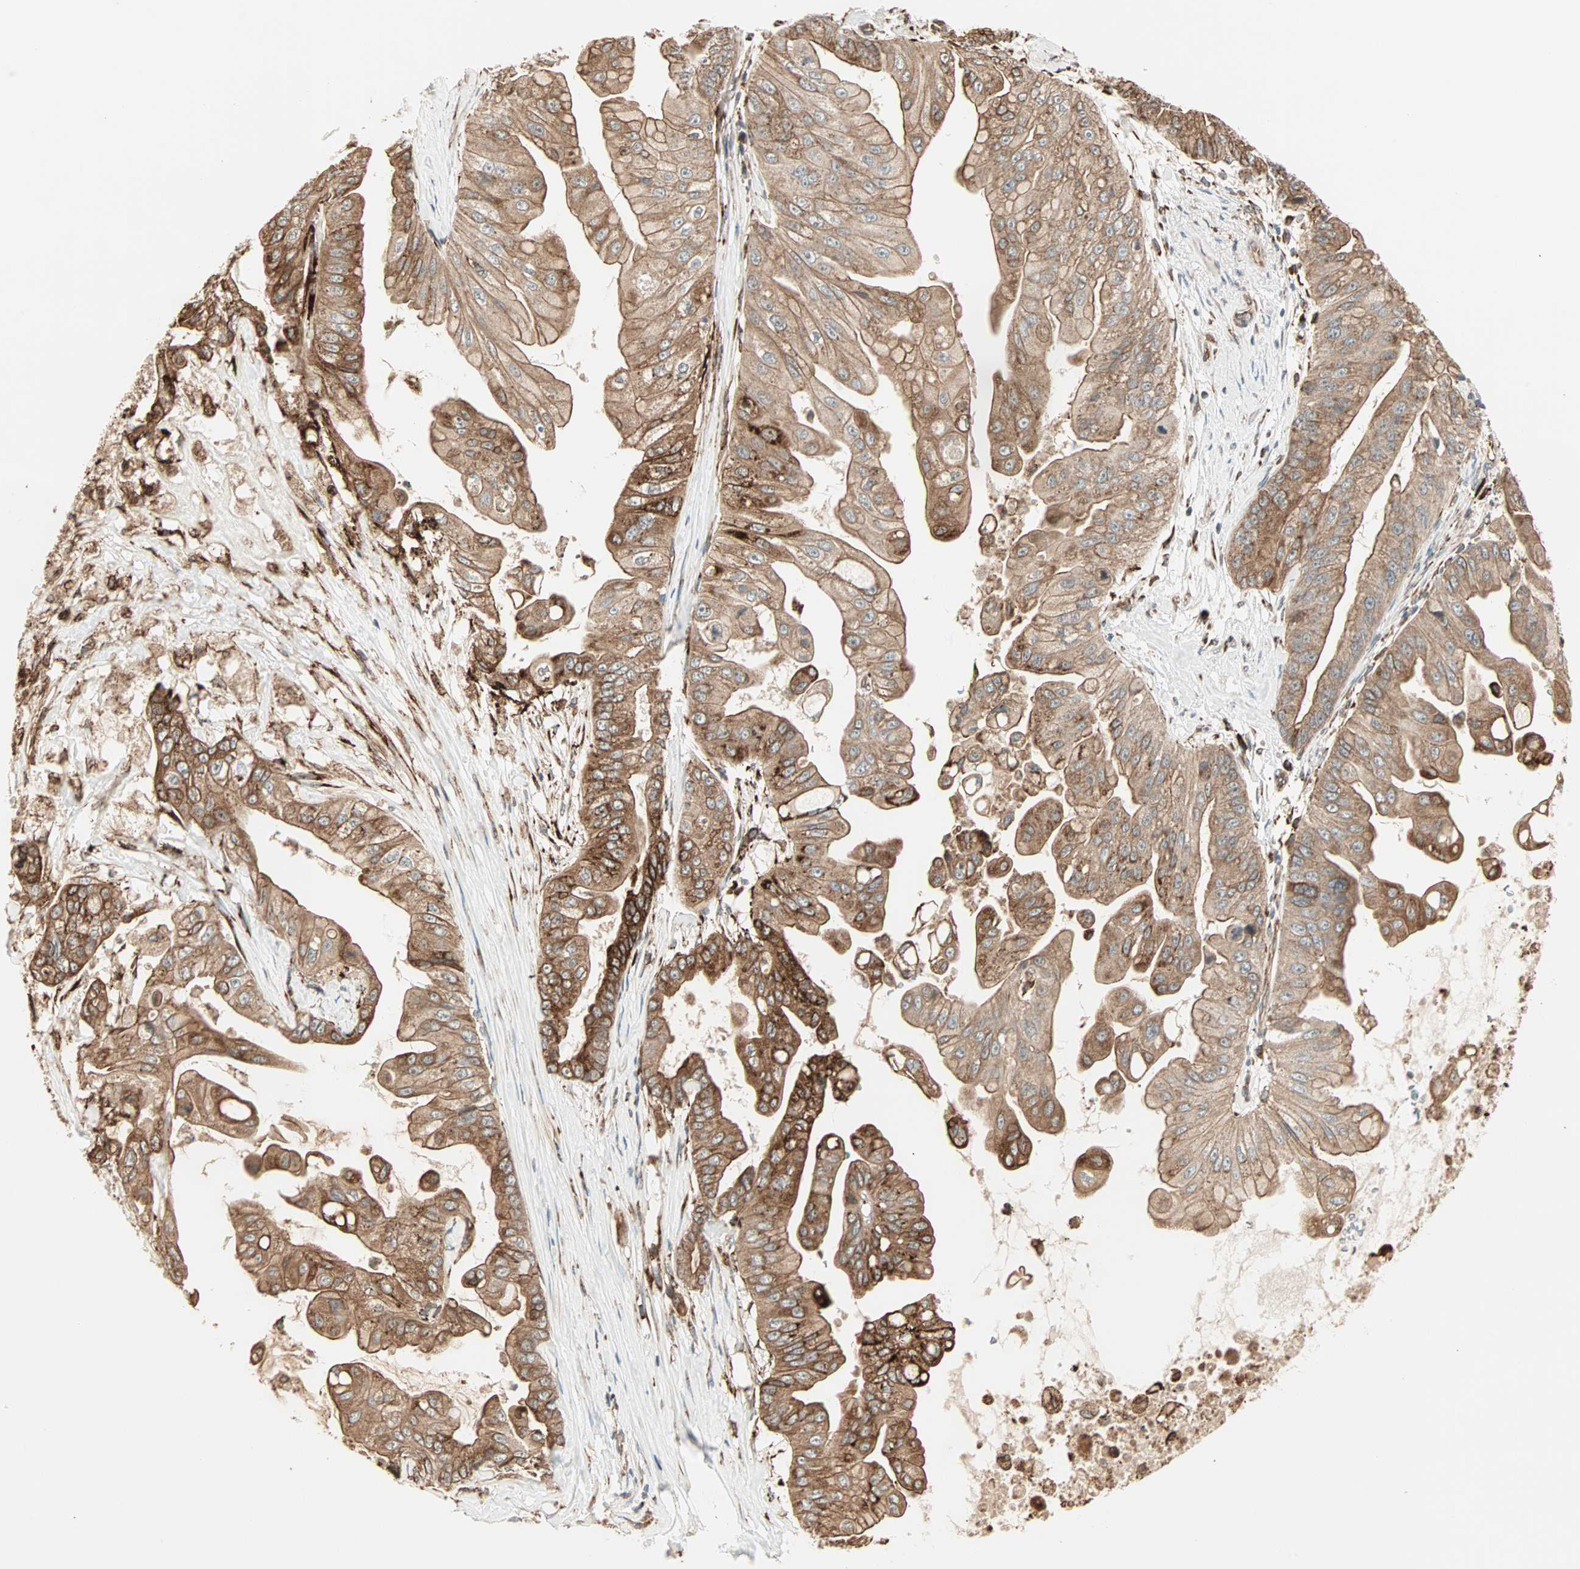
{"staining": {"intensity": "strong", "quantity": ">75%", "location": "cytoplasmic/membranous"}, "tissue": "pancreatic cancer", "cell_type": "Tumor cells", "image_type": "cancer", "snomed": [{"axis": "morphology", "description": "Adenocarcinoma, NOS"}, {"axis": "topography", "description": "Pancreas"}], "caption": "Tumor cells demonstrate high levels of strong cytoplasmic/membranous staining in about >75% of cells in pancreatic cancer (adenocarcinoma).", "gene": "P4HA1", "patient": {"sex": "female", "age": 75}}